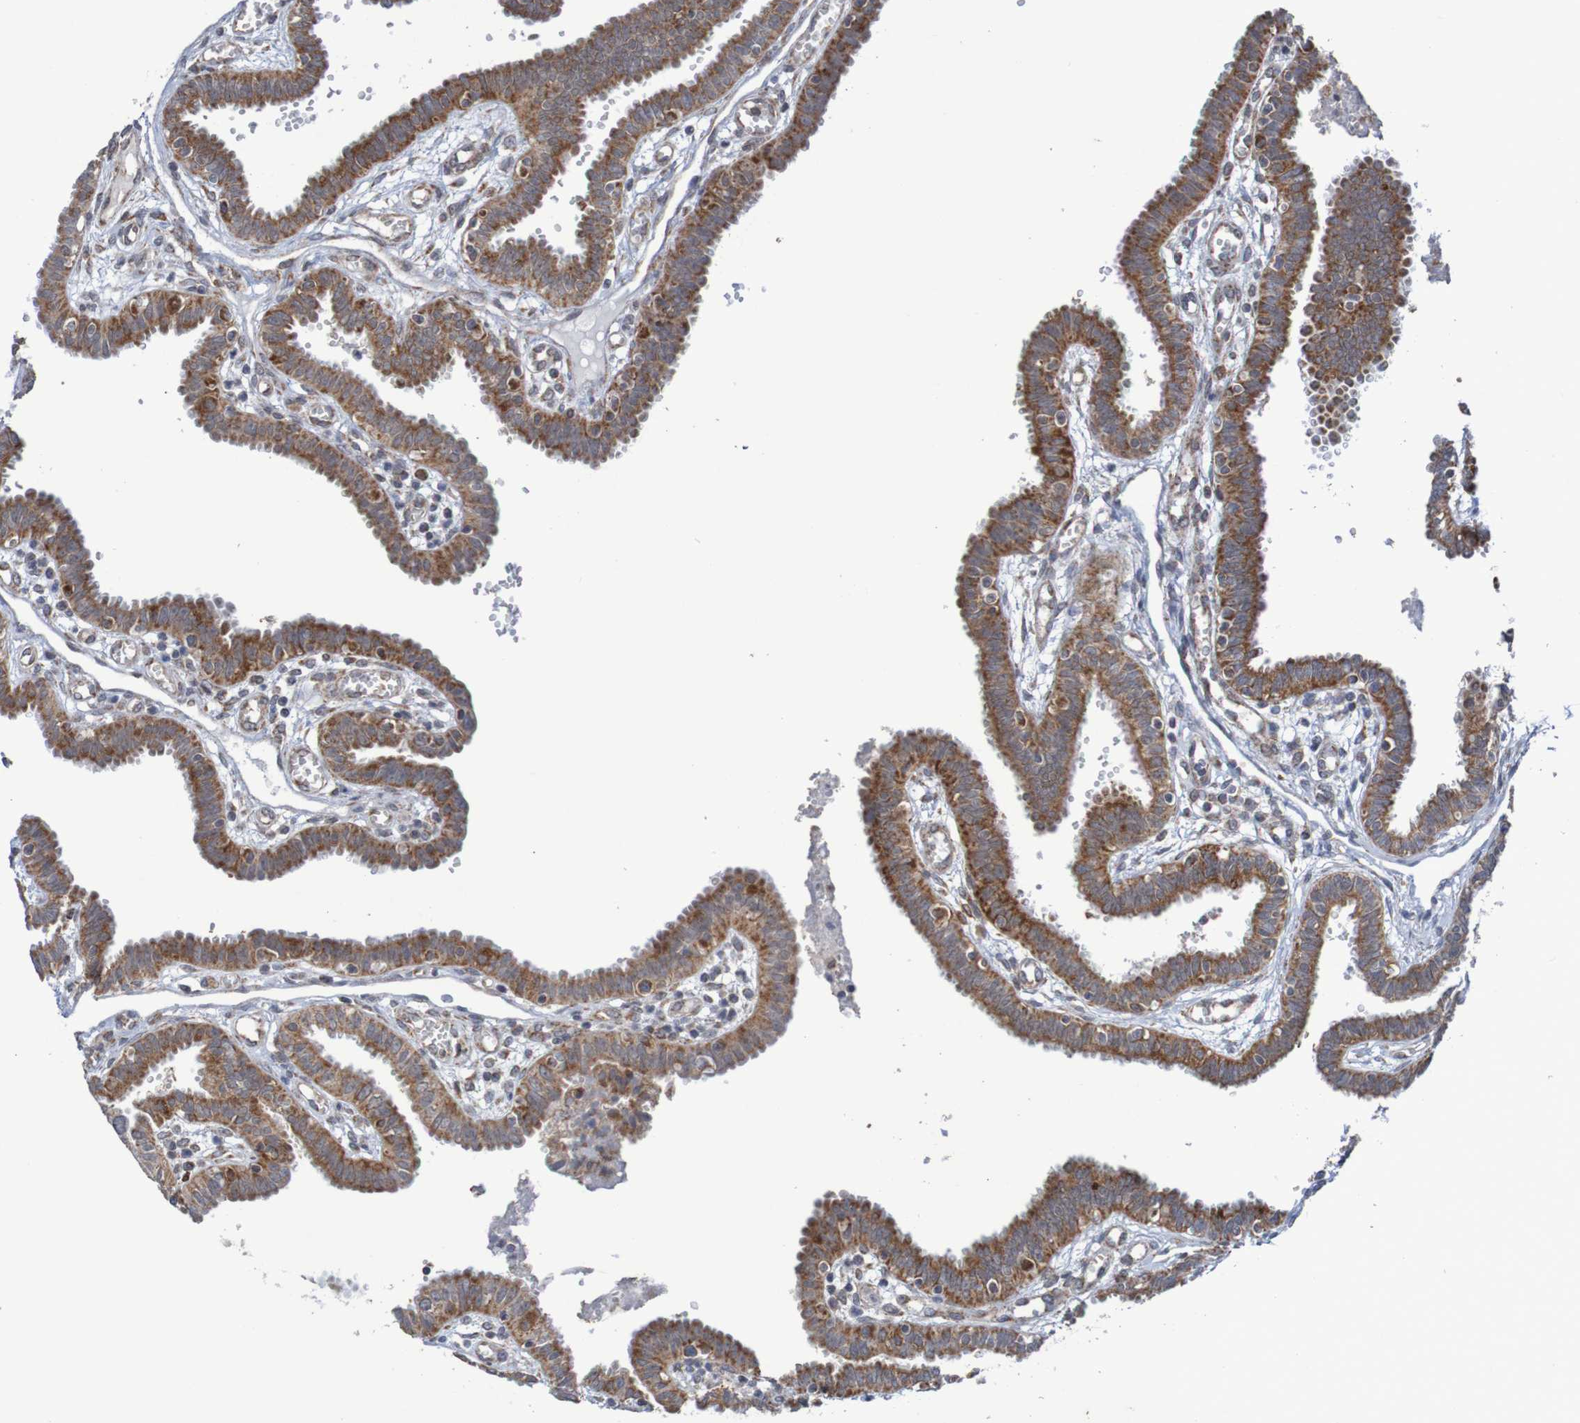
{"staining": {"intensity": "strong", "quantity": ">75%", "location": "cytoplasmic/membranous"}, "tissue": "fallopian tube", "cell_type": "Glandular cells", "image_type": "normal", "snomed": [{"axis": "morphology", "description": "Normal tissue, NOS"}, {"axis": "topography", "description": "Fallopian tube"}], "caption": "The micrograph displays immunohistochemical staining of unremarkable fallopian tube. There is strong cytoplasmic/membranous staining is appreciated in about >75% of glandular cells. (brown staining indicates protein expression, while blue staining denotes nuclei).", "gene": "DVL1", "patient": {"sex": "female", "age": 32}}